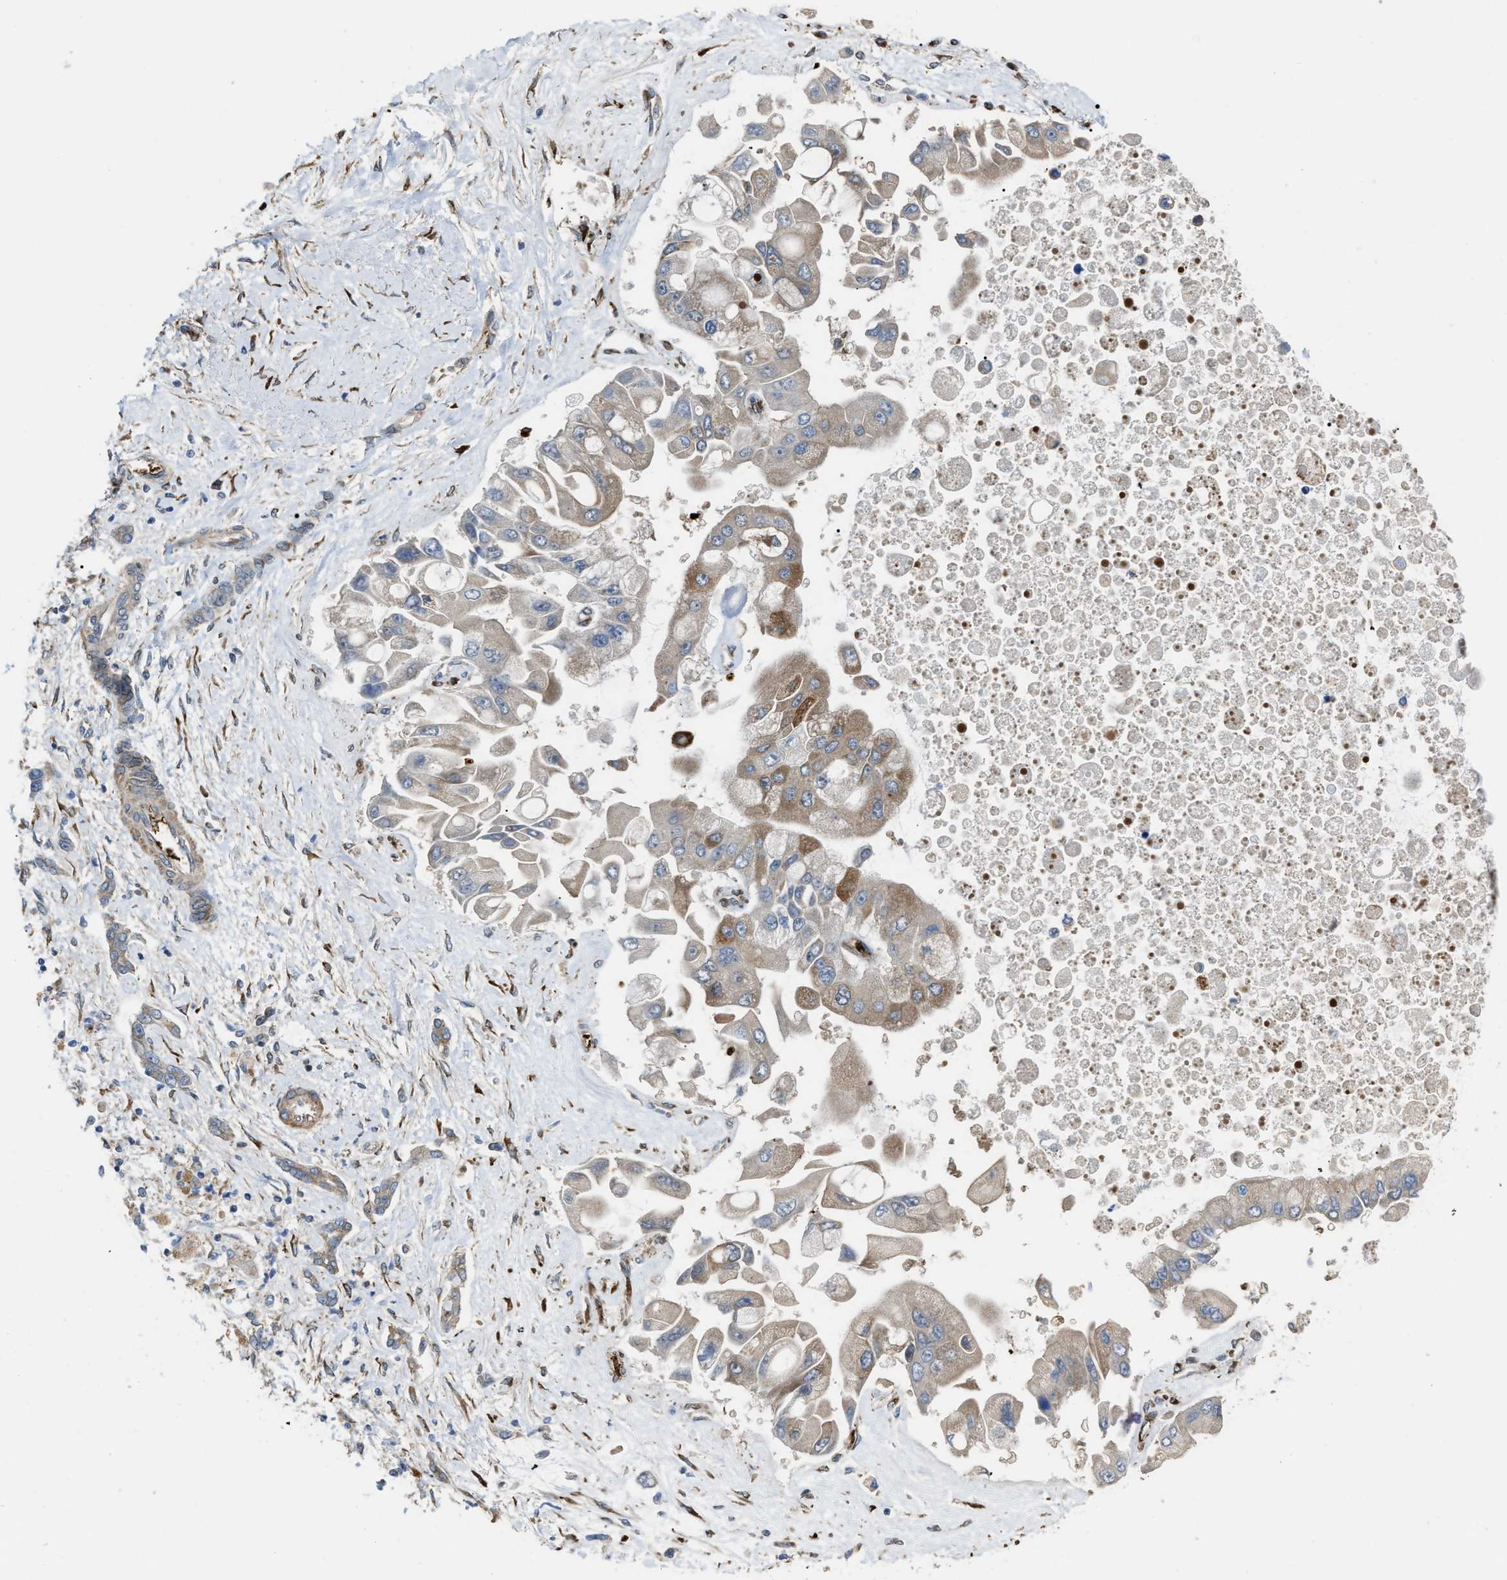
{"staining": {"intensity": "moderate", "quantity": "<25%", "location": "cytoplasmic/membranous"}, "tissue": "liver cancer", "cell_type": "Tumor cells", "image_type": "cancer", "snomed": [{"axis": "morphology", "description": "Cholangiocarcinoma"}, {"axis": "topography", "description": "Liver"}], "caption": "Brown immunohistochemical staining in human liver cholangiocarcinoma demonstrates moderate cytoplasmic/membranous positivity in about <25% of tumor cells.", "gene": "SELENOM", "patient": {"sex": "male", "age": 50}}